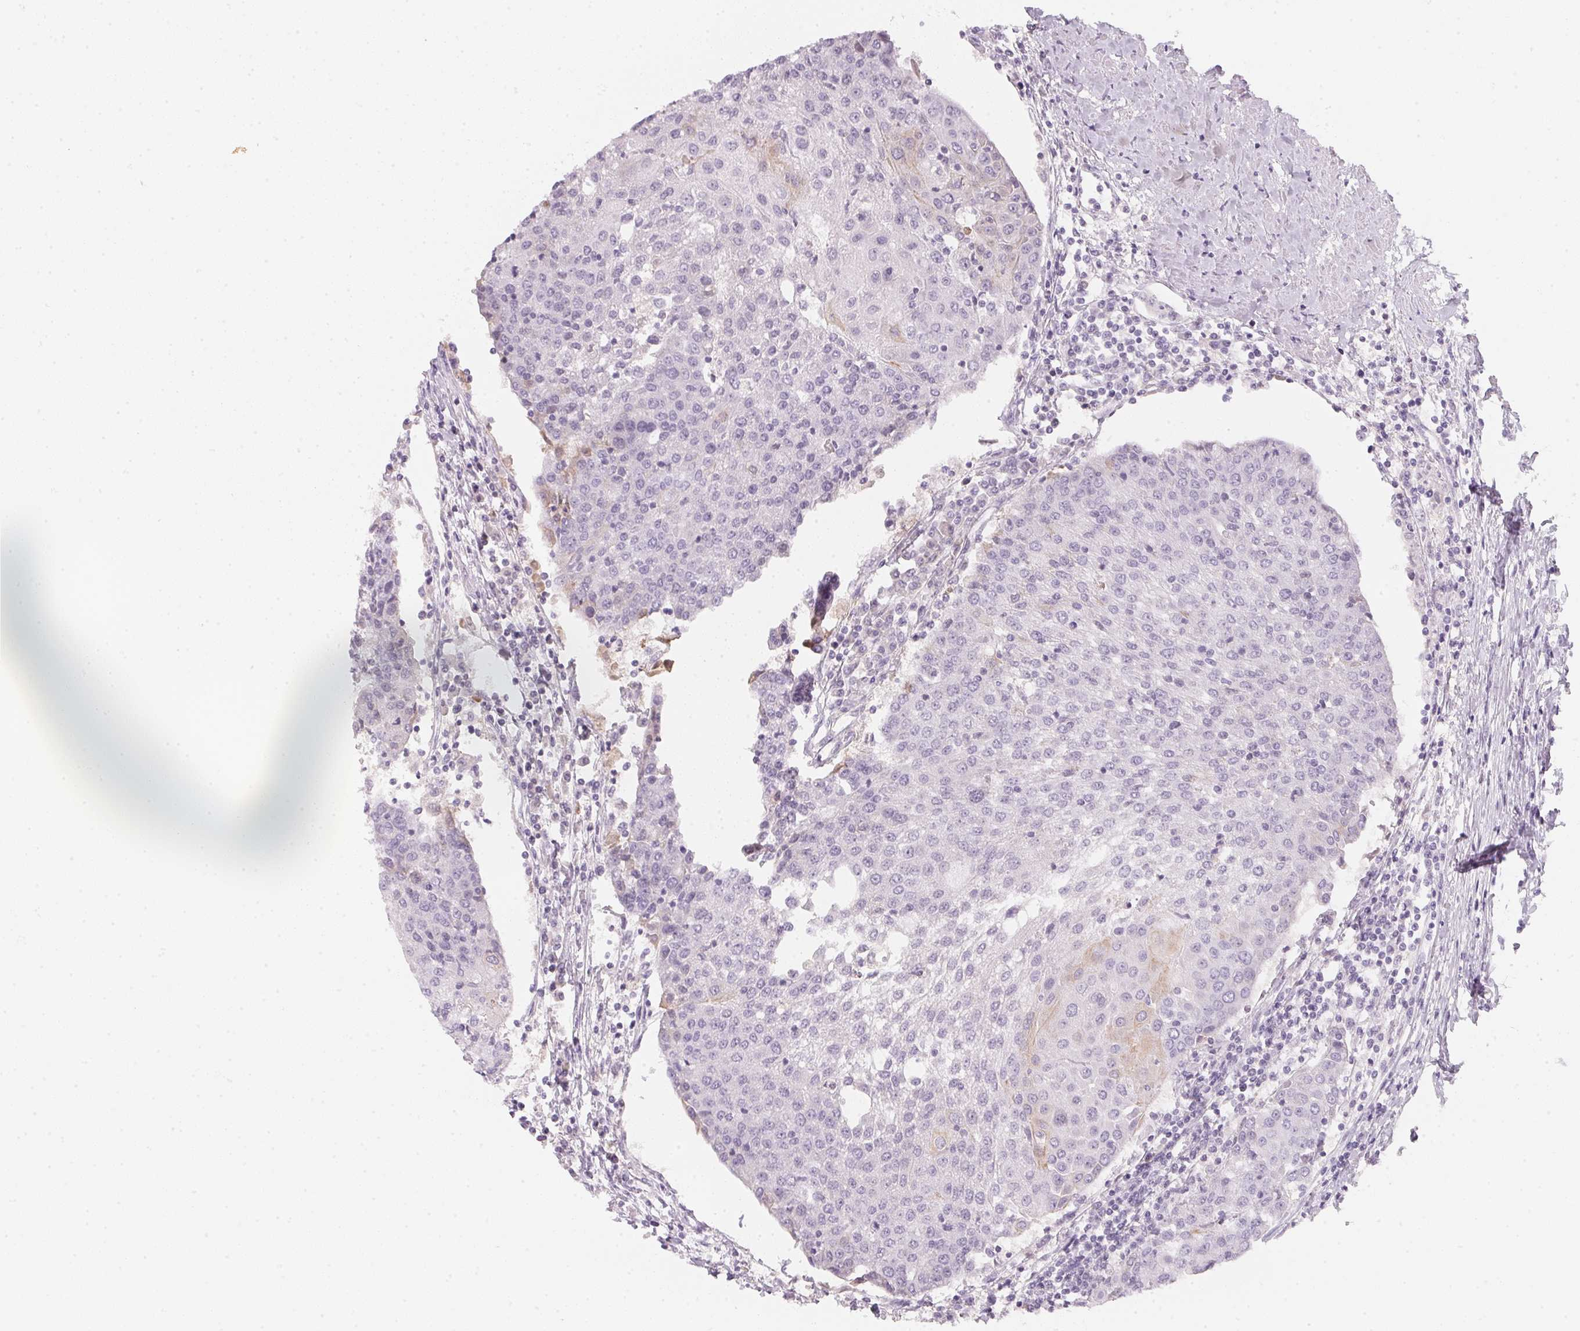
{"staining": {"intensity": "negative", "quantity": "none", "location": "none"}, "tissue": "urothelial cancer", "cell_type": "Tumor cells", "image_type": "cancer", "snomed": [{"axis": "morphology", "description": "Urothelial carcinoma, High grade"}, {"axis": "topography", "description": "Urinary bladder"}], "caption": "Urothelial cancer was stained to show a protein in brown. There is no significant expression in tumor cells. (Stains: DAB (3,3'-diaminobenzidine) IHC with hematoxylin counter stain, Microscopy: brightfield microscopy at high magnification).", "gene": "CFAP276", "patient": {"sex": "female", "age": 85}}